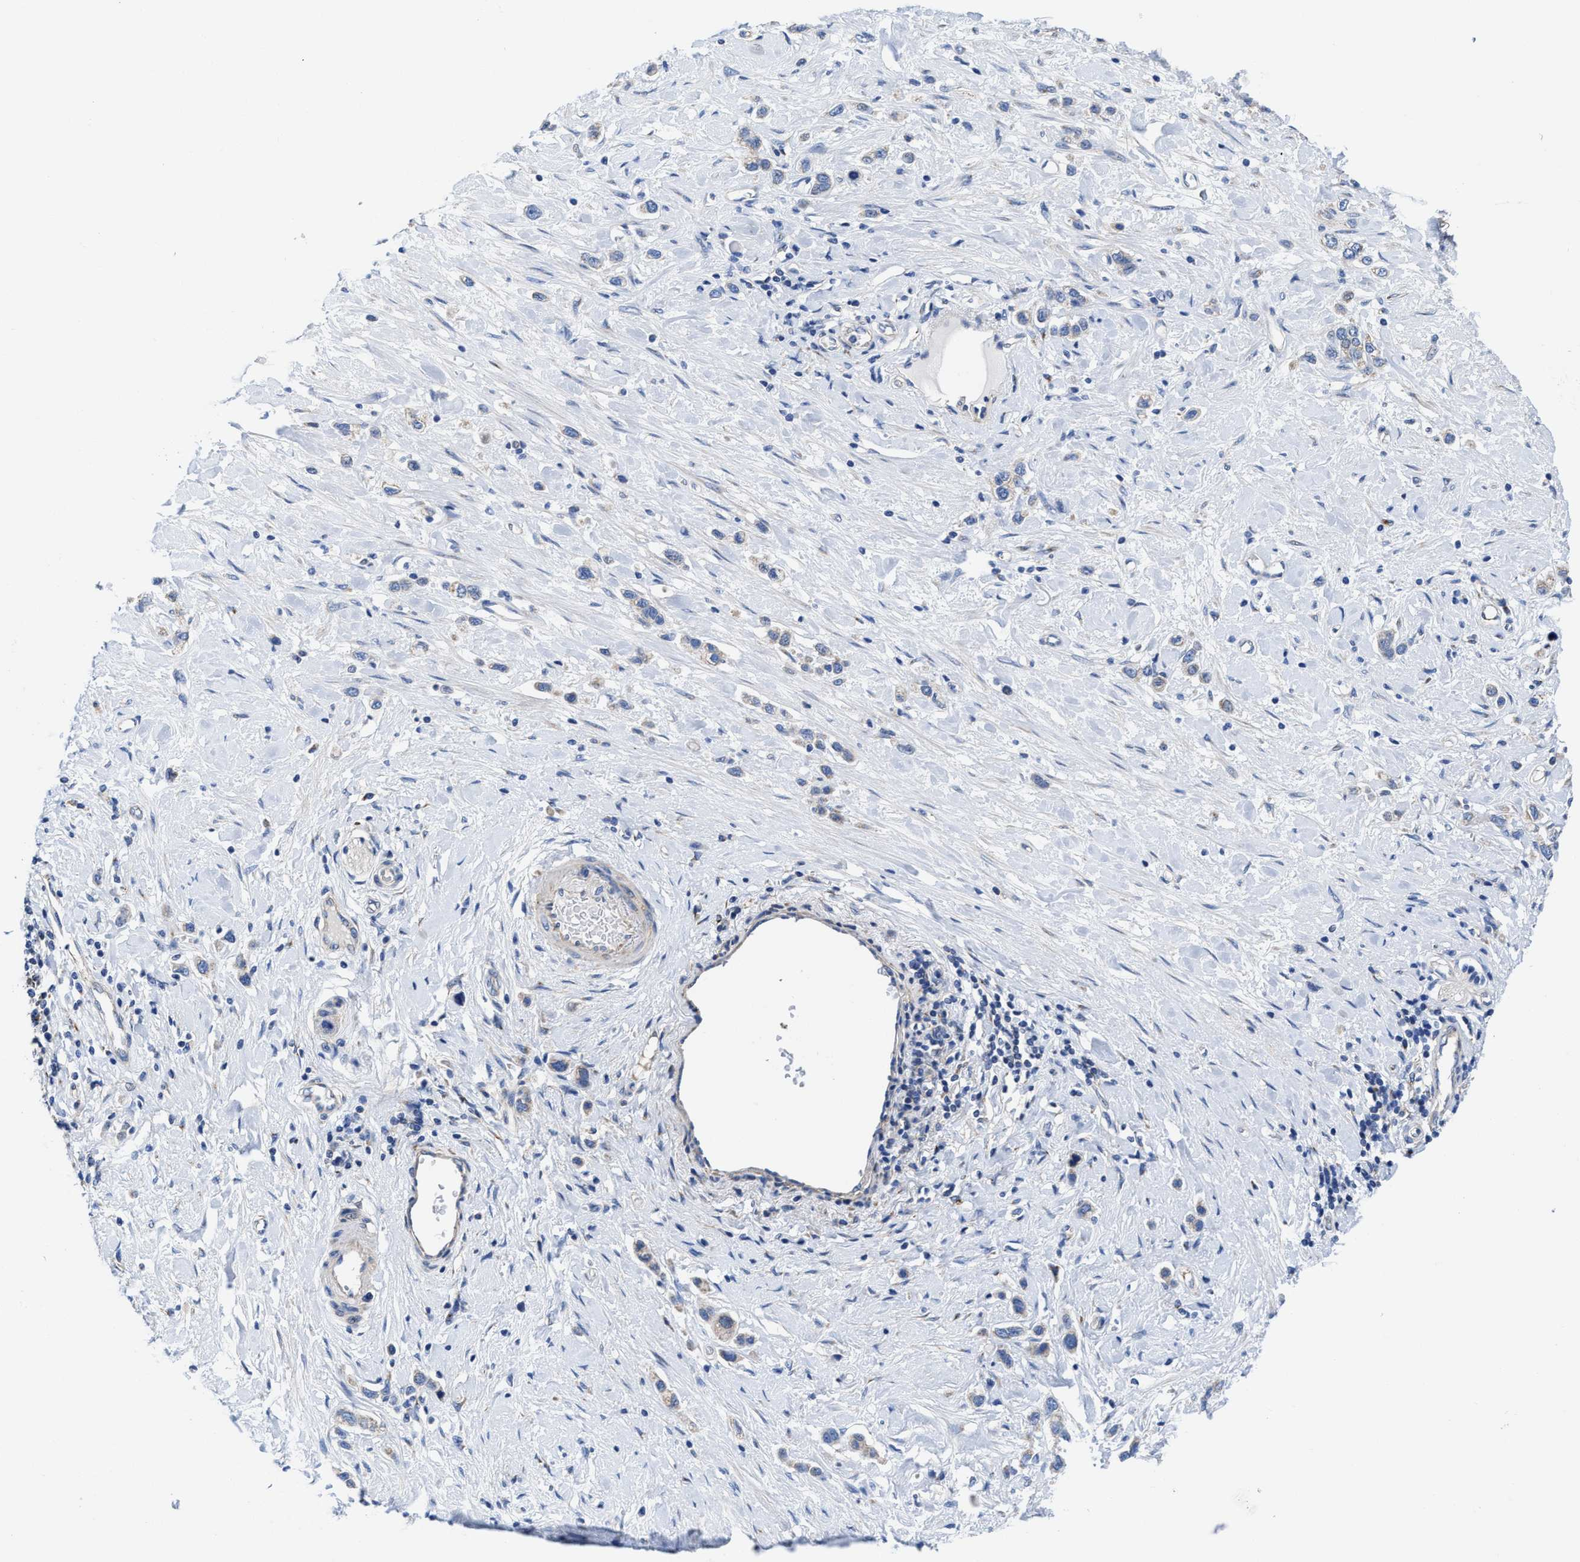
{"staining": {"intensity": "weak", "quantity": "<25%", "location": "cytoplasmic/membranous"}, "tissue": "stomach cancer", "cell_type": "Tumor cells", "image_type": "cancer", "snomed": [{"axis": "morphology", "description": "Adenocarcinoma, NOS"}, {"axis": "topography", "description": "Stomach"}], "caption": "Immunohistochemical staining of human stomach adenocarcinoma reveals no significant expression in tumor cells.", "gene": "TMEM30A", "patient": {"sex": "female", "age": 65}}